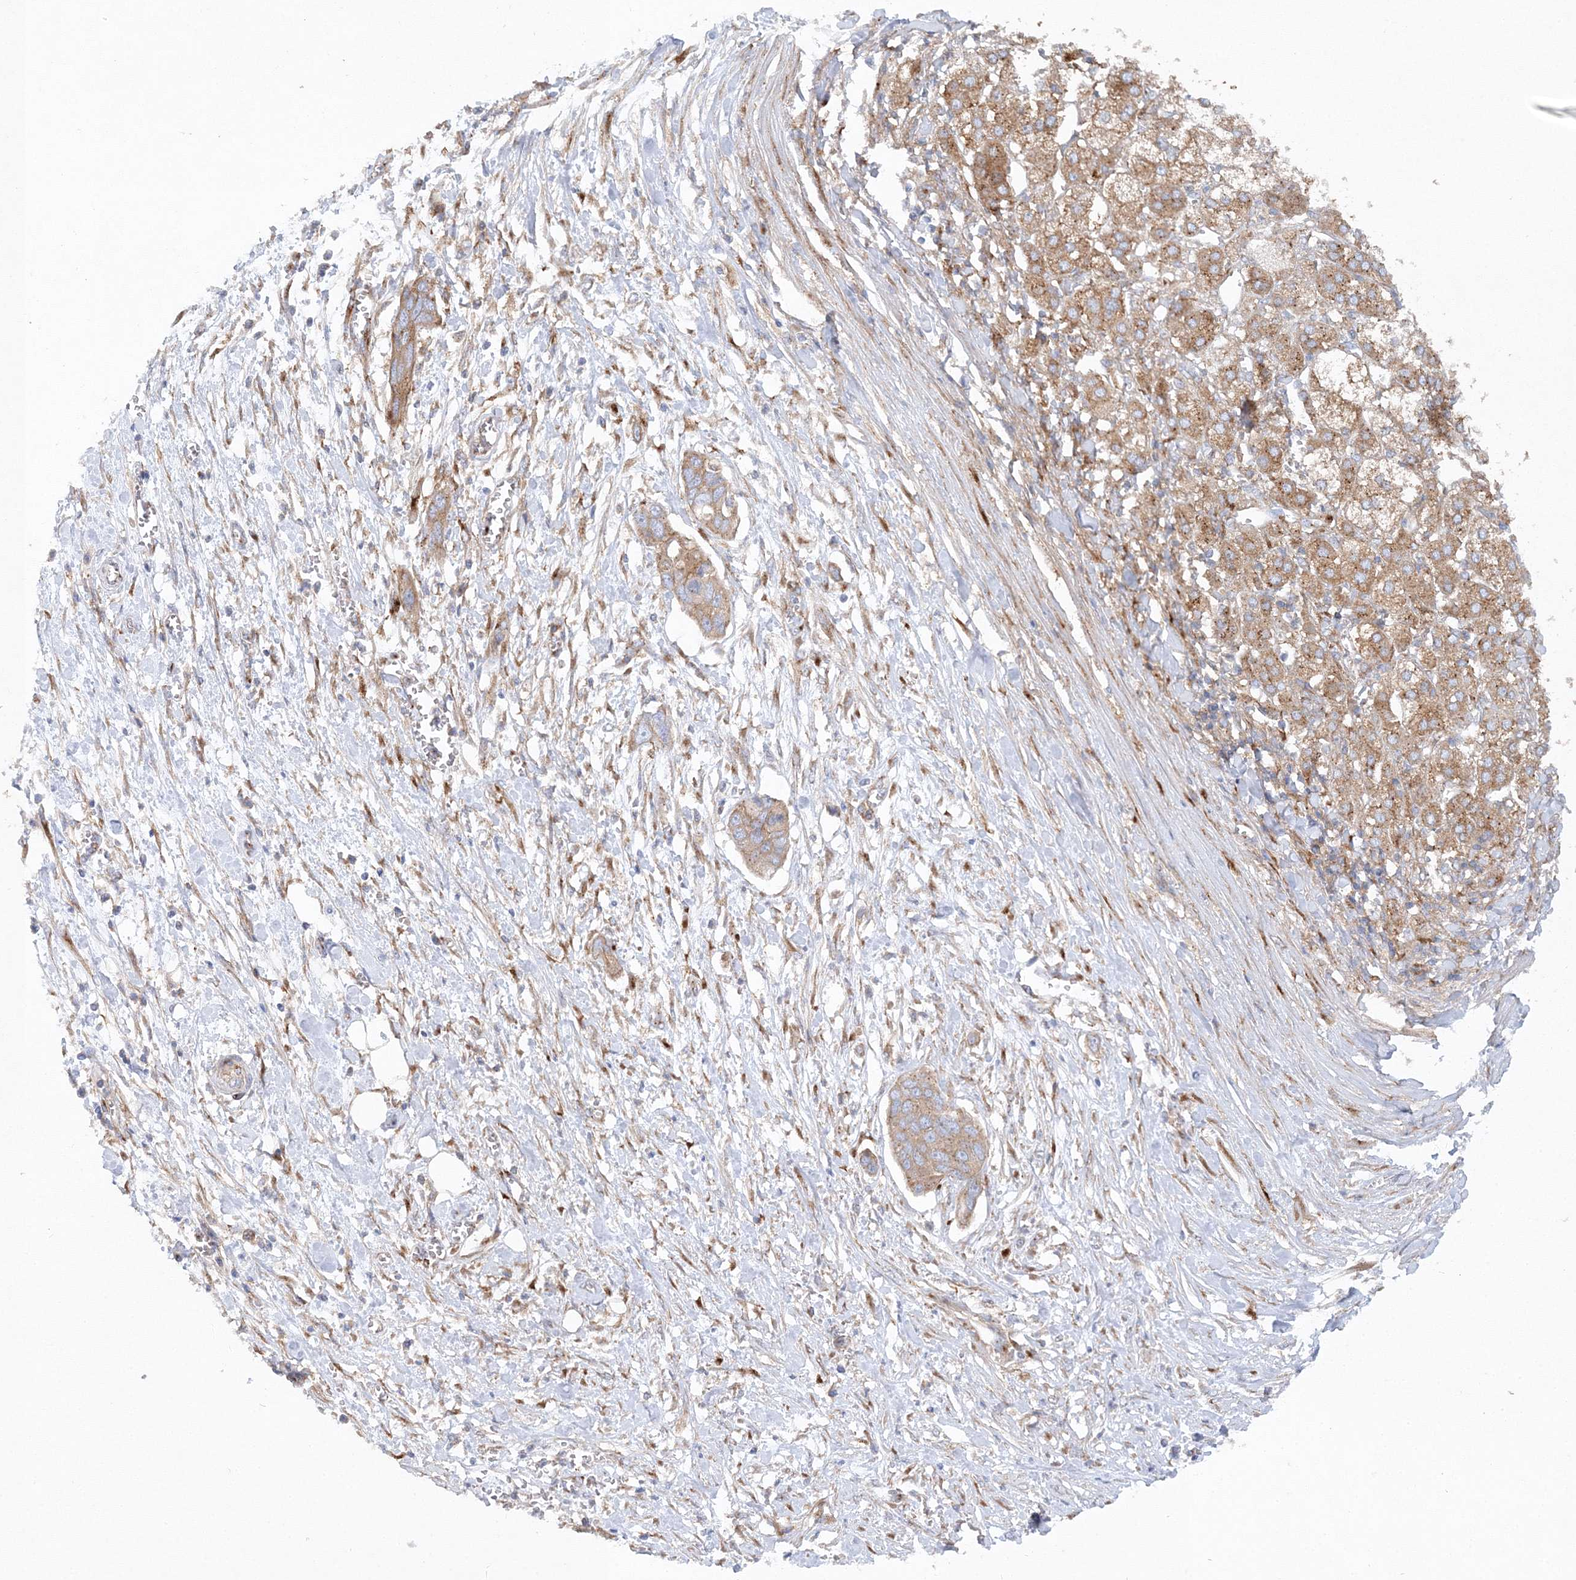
{"staining": {"intensity": "moderate", "quantity": ">75%", "location": "cytoplasmic/membranous"}, "tissue": "pancreatic cancer", "cell_type": "Tumor cells", "image_type": "cancer", "snomed": [{"axis": "morphology", "description": "Adenocarcinoma, NOS"}, {"axis": "topography", "description": "Pancreas"}], "caption": "Adenocarcinoma (pancreatic) stained with a brown dye reveals moderate cytoplasmic/membranous positive expression in approximately >75% of tumor cells.", "gene": "SEC23IP", "patient": {"sex": "female", "age": 60}}